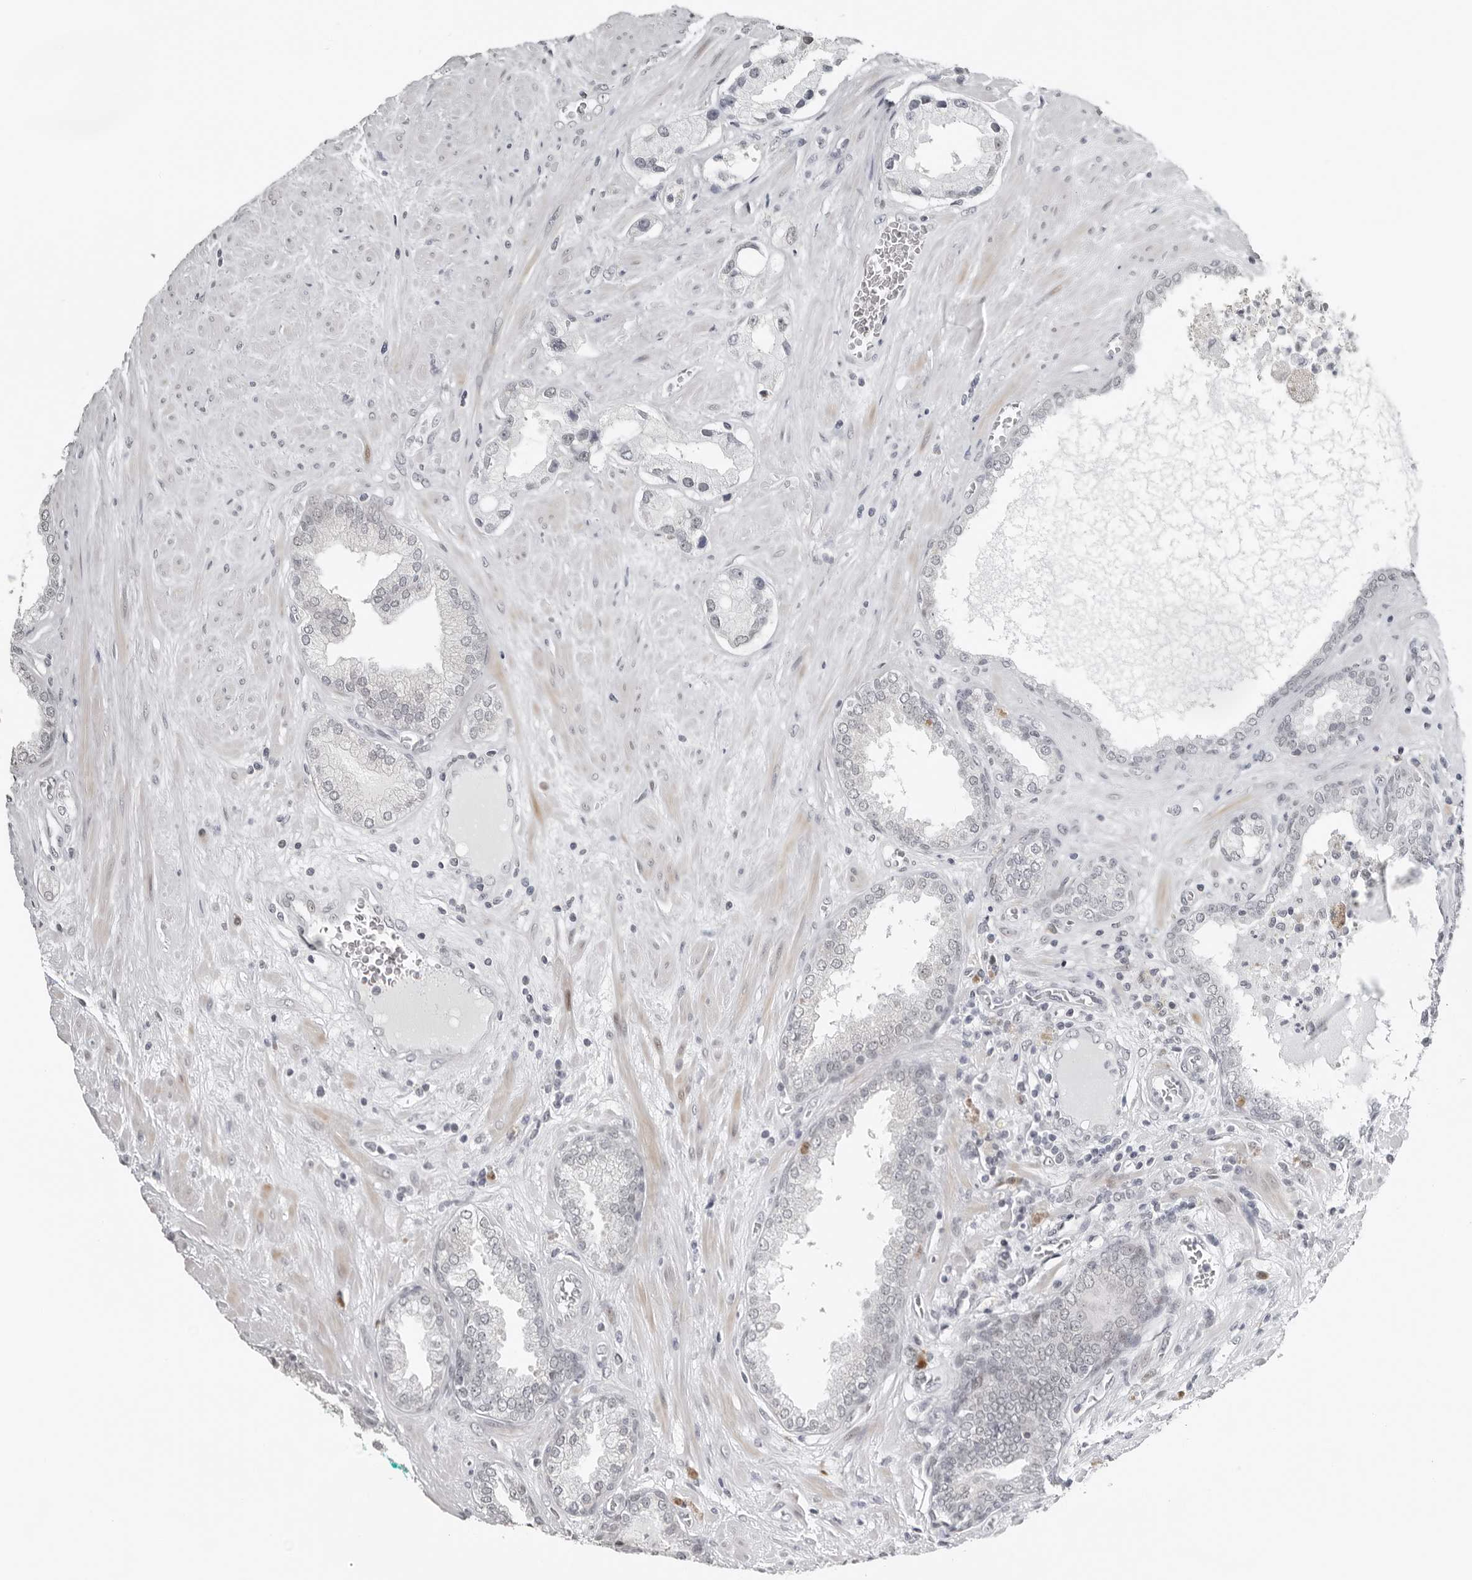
{"staining": {"intensity": "negative", "quantity": "none", "location": "none"}, "tissue": "prostate cancer", "cell_type": "Tumor cells", "image_type": "cancer", "snomed": [{"axis": "morphology", "description": "Adenocarcinoma, Low grade"}, {"axis": "topography", "description": "Prostate"}], "caption": "High power microscopy image of an immunohistochemistry (IHC) histopathology image of low-grade adenocarcinoma (prostate), revealing no significant staining in tumor cells. (DAB immunohistochemistry (IHC) with hematoxylin counter stain).", "gene": "PPP1R42", "patient": {"sex": "male", "age": 62}}